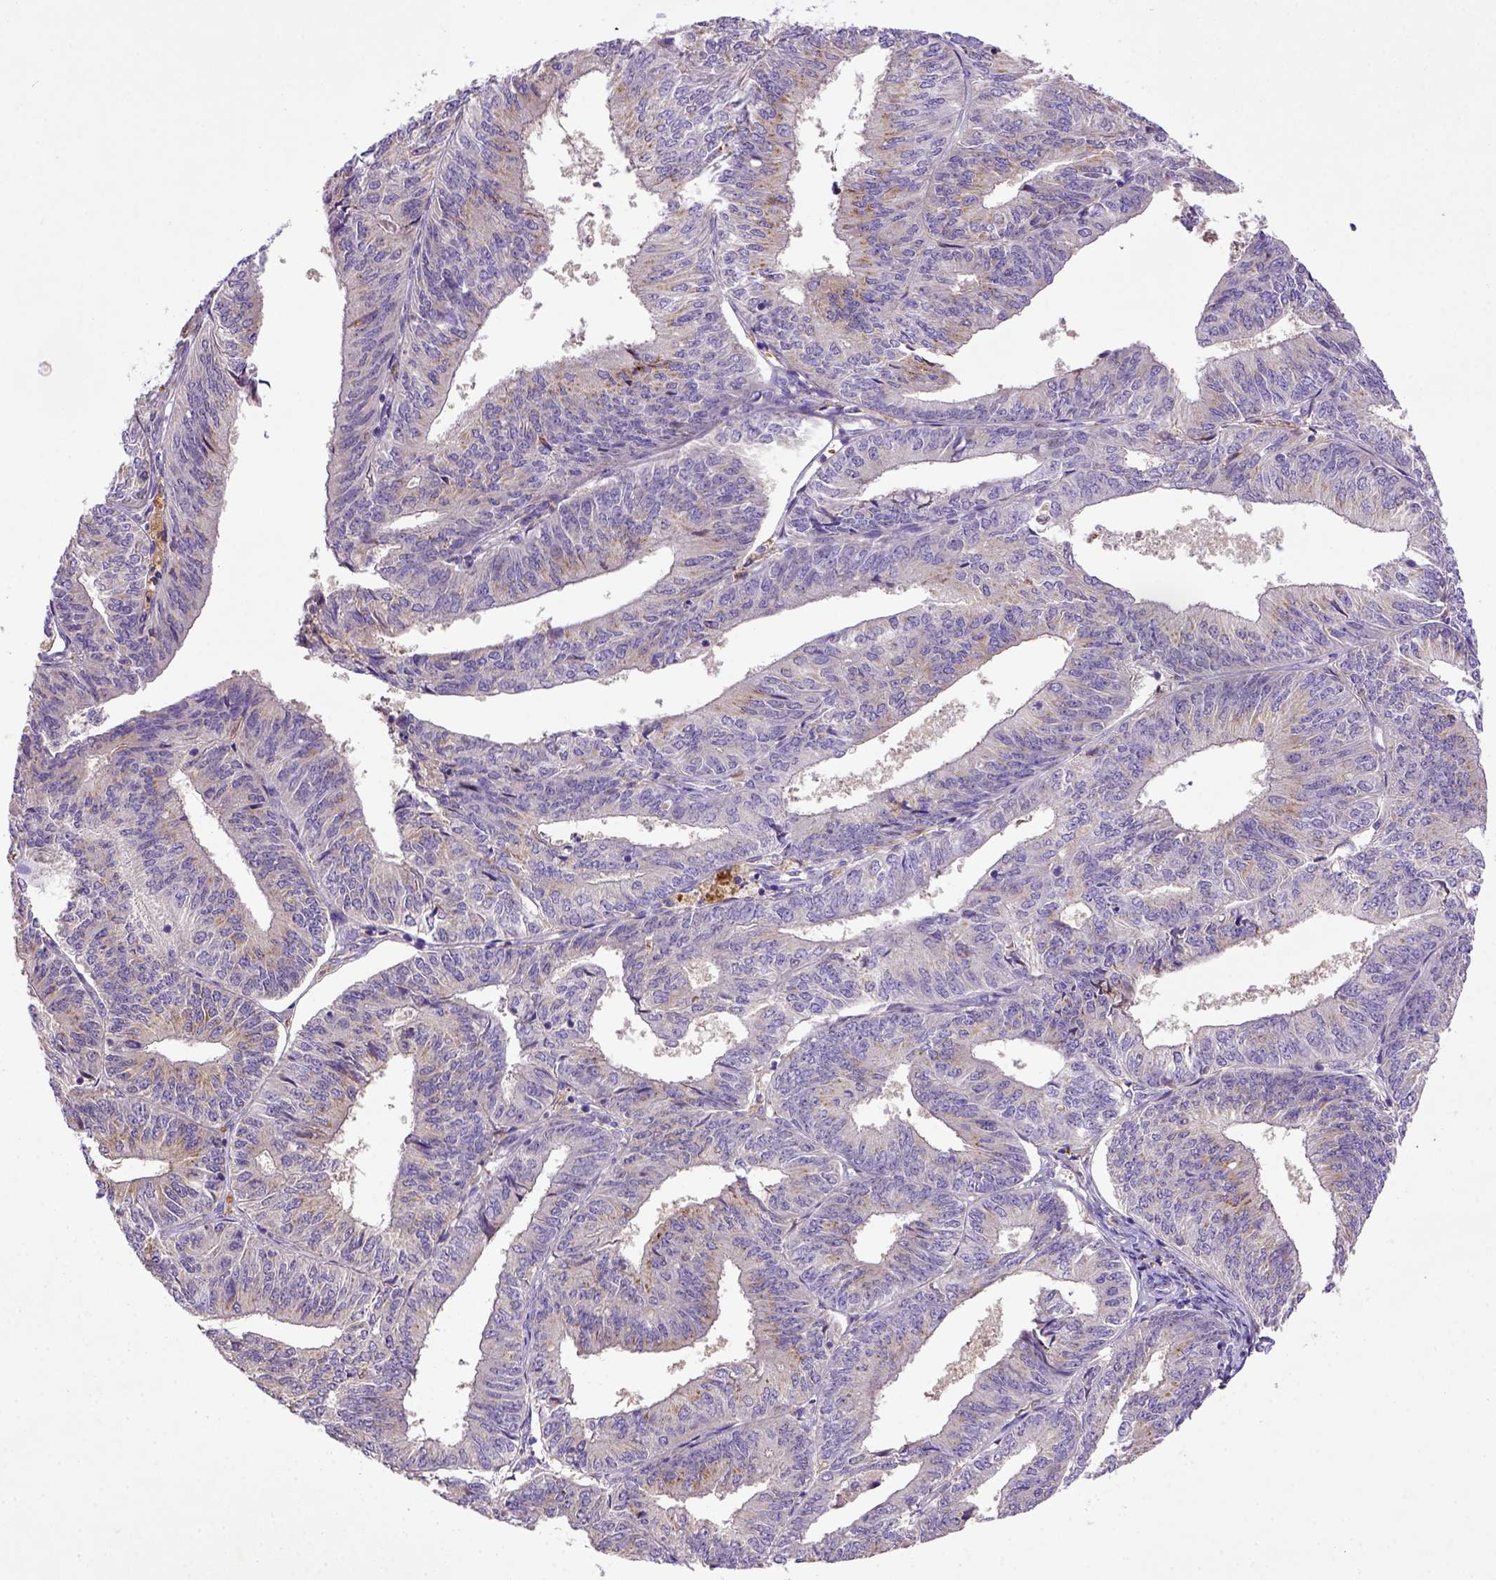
{"staining": {"intensity": "moderate", "quantity": "25%-75%", "location": "cytoplasmic/membranous"}, "tissue": "endometrial cancer", "cell_type": "Tumor cells", "image_type": "cancer", "snomed": [{"axis": "morphology", "description": "Adenocarcinoma, NOS"}, {"axis": "topography", "description": "Endometrium"}], "caption": "IHC staining of endometrial adenocarcinoma, which reveals medium levels of moderate cytoplasmic/membranous positivity in about 25%-75% of tumor cells indicating moderate cytoplasmic/membranous protein positivity. The staining was performed using DAB (3,3'-diaminobenzidine) (brown) for protein detection and nuclei were counterstained in hematoxylin (blue).", "gene": "DEPDC1B", "patient": {"sex": "female", "age": 58}}